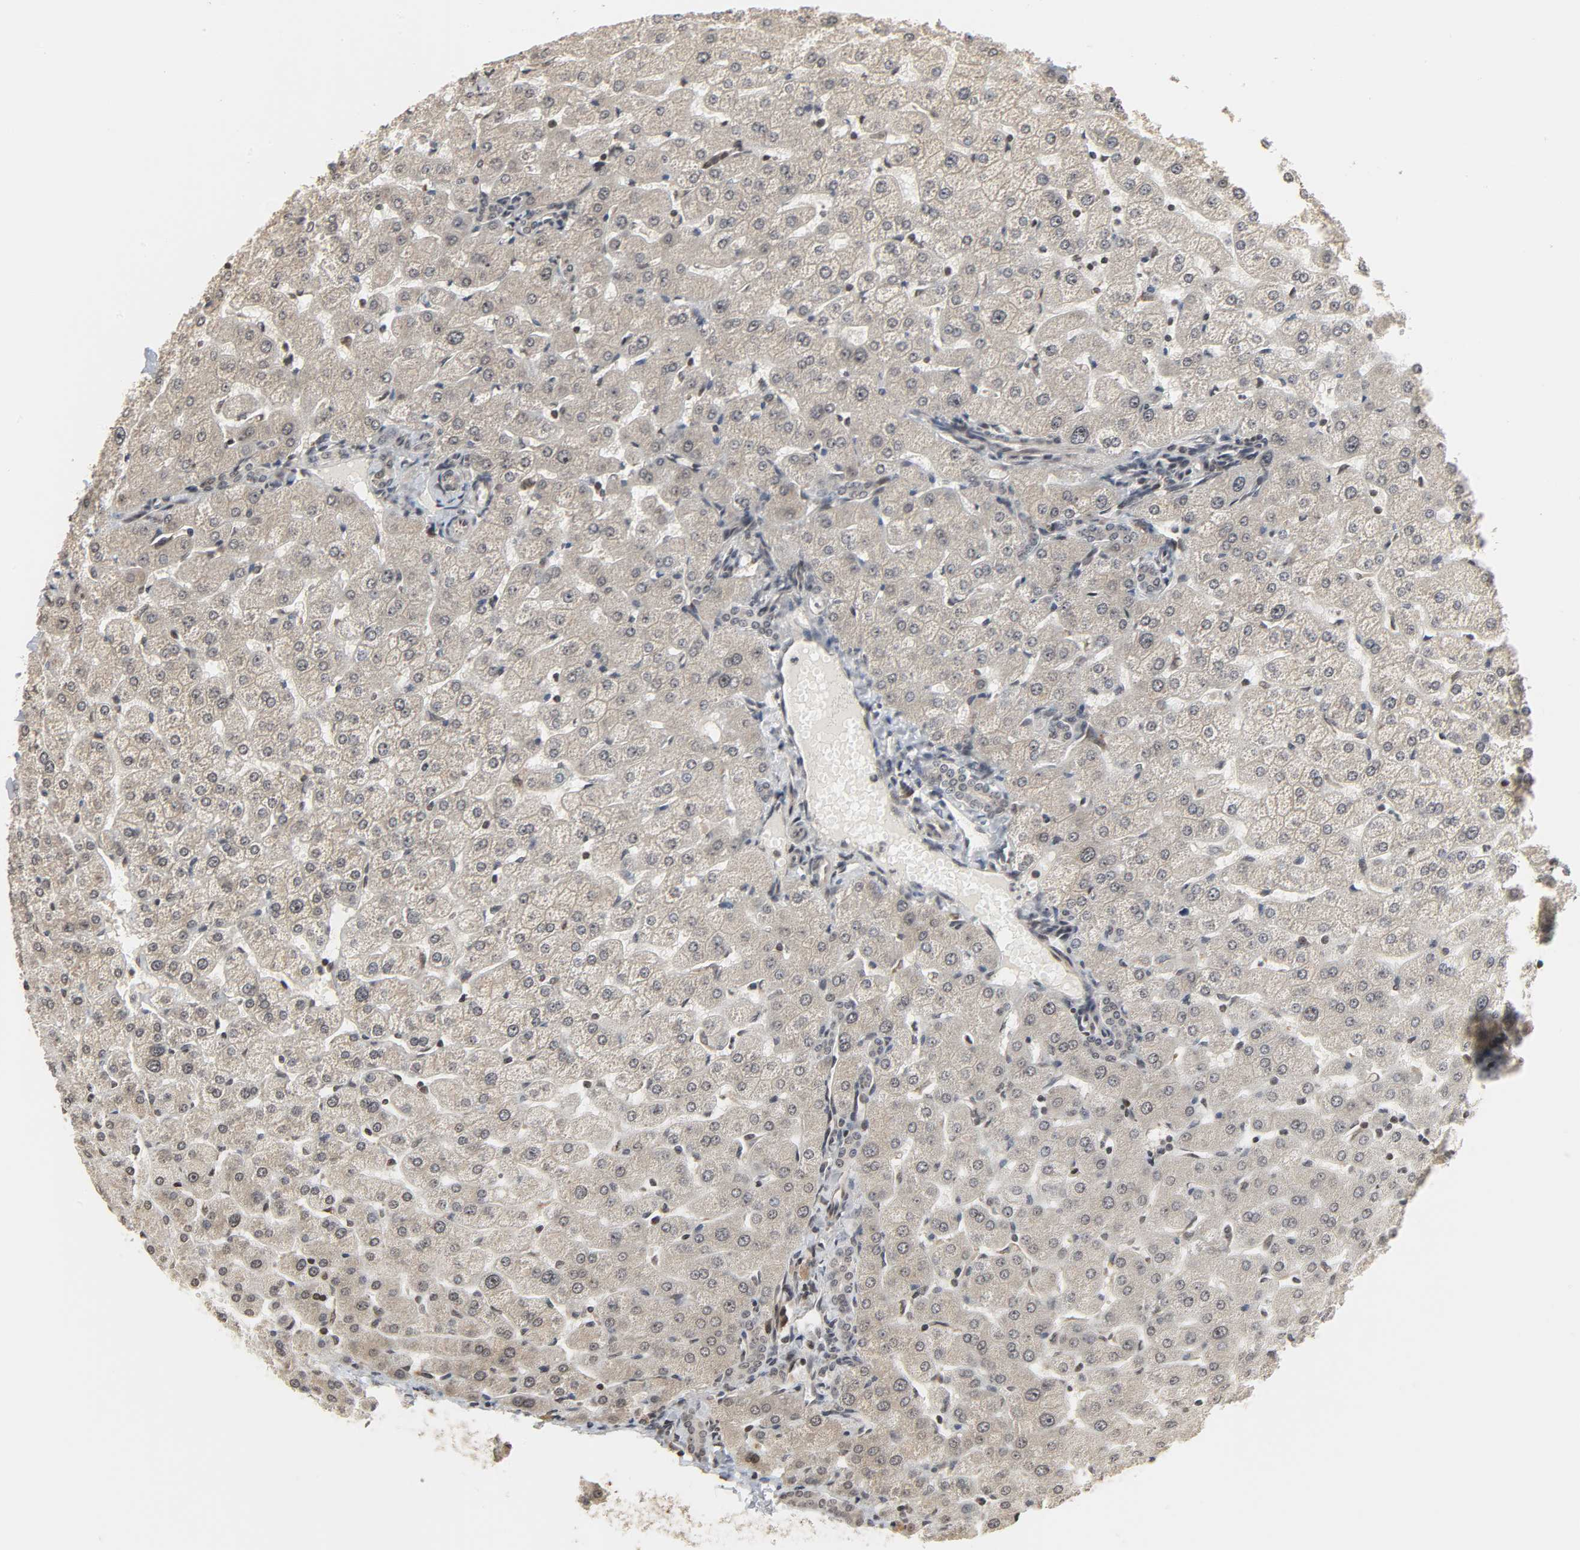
{"staining": {"intensity": "negative", "quantity": "none", "location": "none"}, "tissue": "liver", "cell_type": "Cholangiocytes", "image_type": "normal", "snomed": [{"axis": "morphology", "description": "Normal tissue, NOS"}, {"axis": "morphology", "description": "Fibrosis, NOS"}, {"axis": "topography", "description": "Liver"}], "caption": "This is an immunohistochemistry (IHC) image of benign liver. There is no positivity in cholangiocytes.", "gene": "XRCC1", "patient": {"sex": "female", "age": 29}}